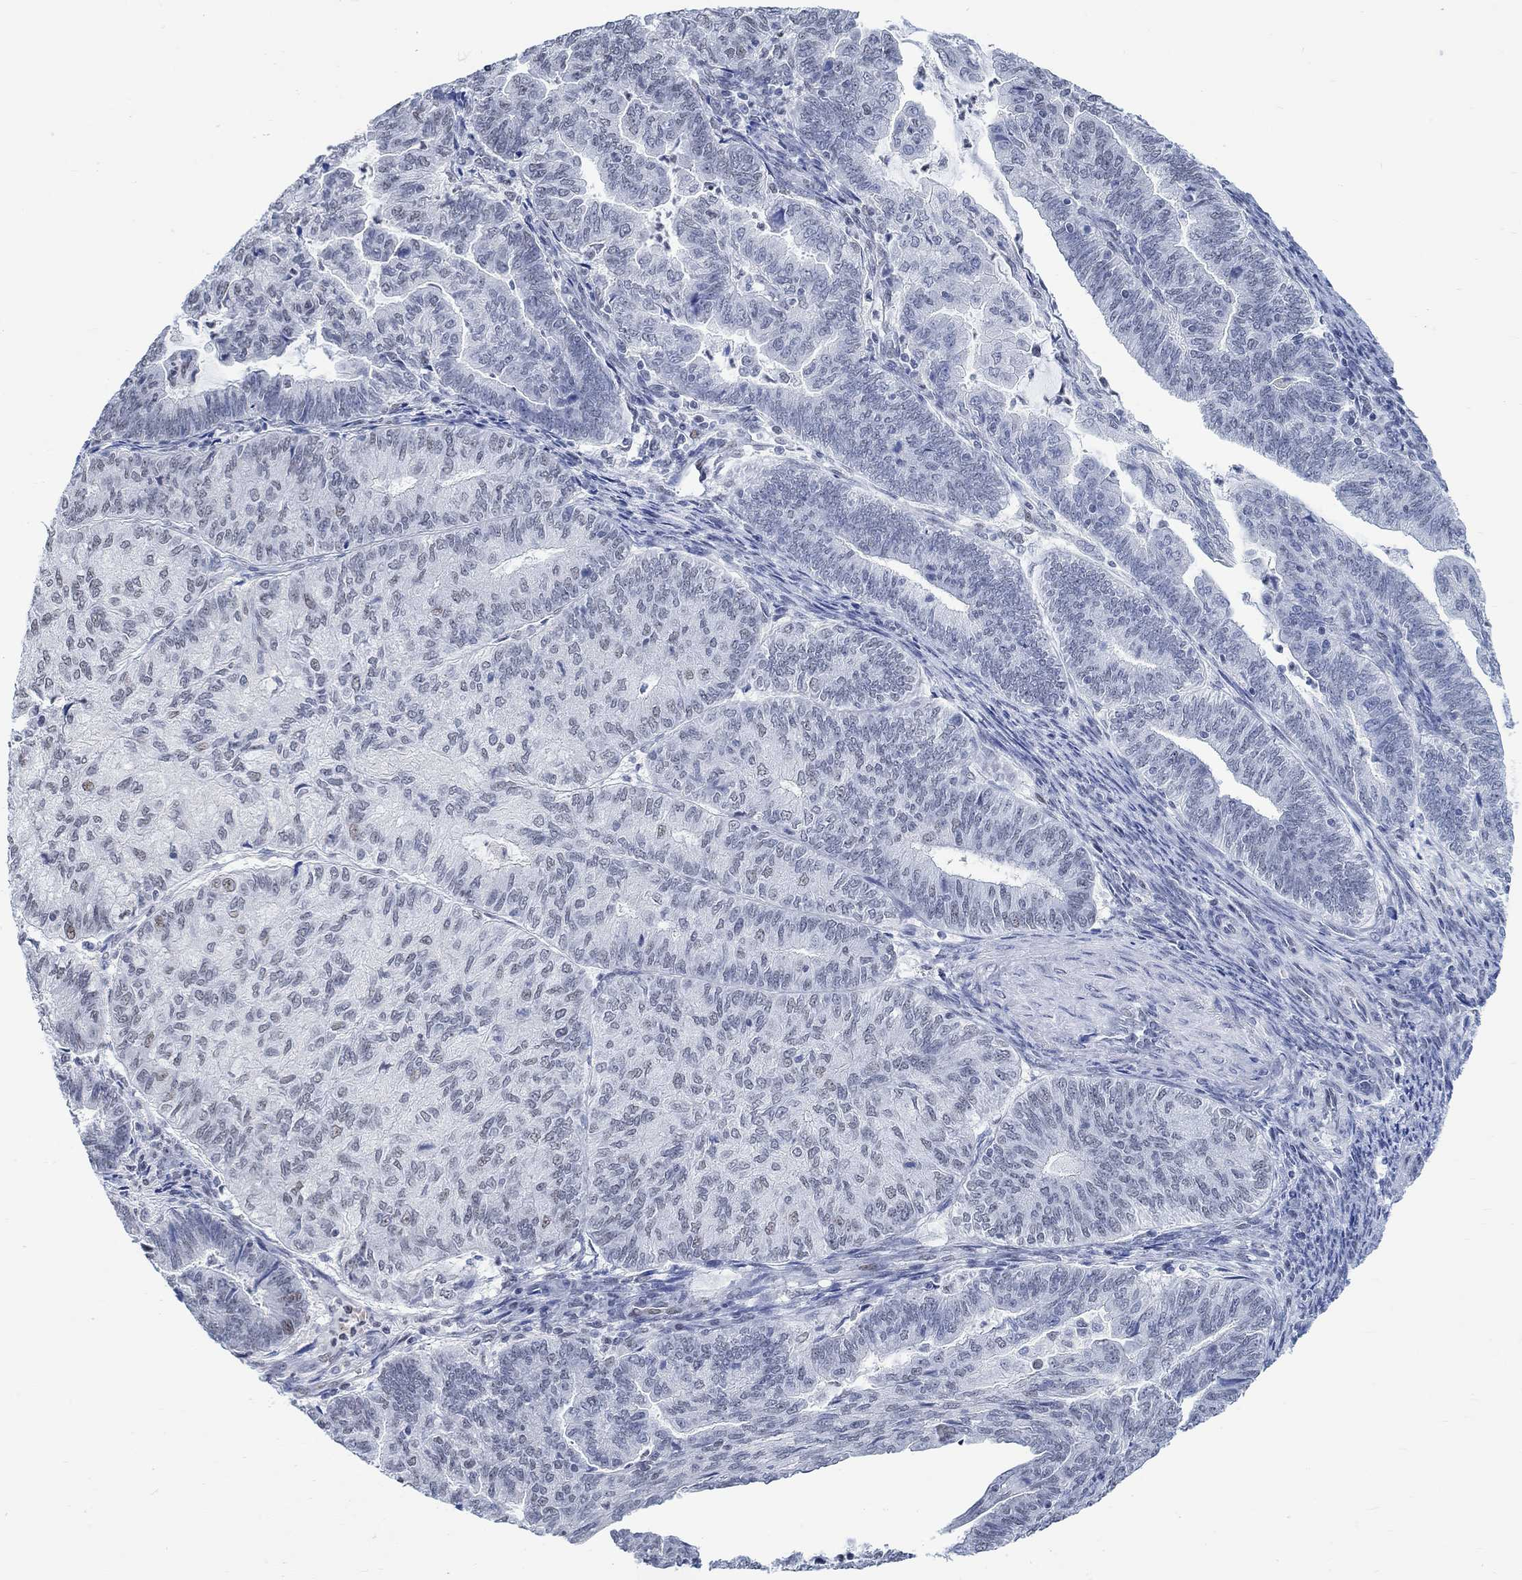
{"staining": {"intensity": "negative", "quantity": "none", "location": "none"}, "tissue": "endometrial cancer", "cell_type": "Tumor cells", "image_type": "cancer", "snomed": [{"axis": "morphology", "description": "Adenocarcinoma, NOS"}, {"axis": "topography", "description": "Endometrium"}], "caption": "Endometrial adenocarcinoma was stained to show a protein in brown. There is no significant staining in tumor cells. Brightfield microscopy of immunohistochemistry stained with DAB (brown) and hematoxylin (blue), captured at high magnification.", "gene": "KCNH8", "patient": {"sex": "female", "age": 82}}